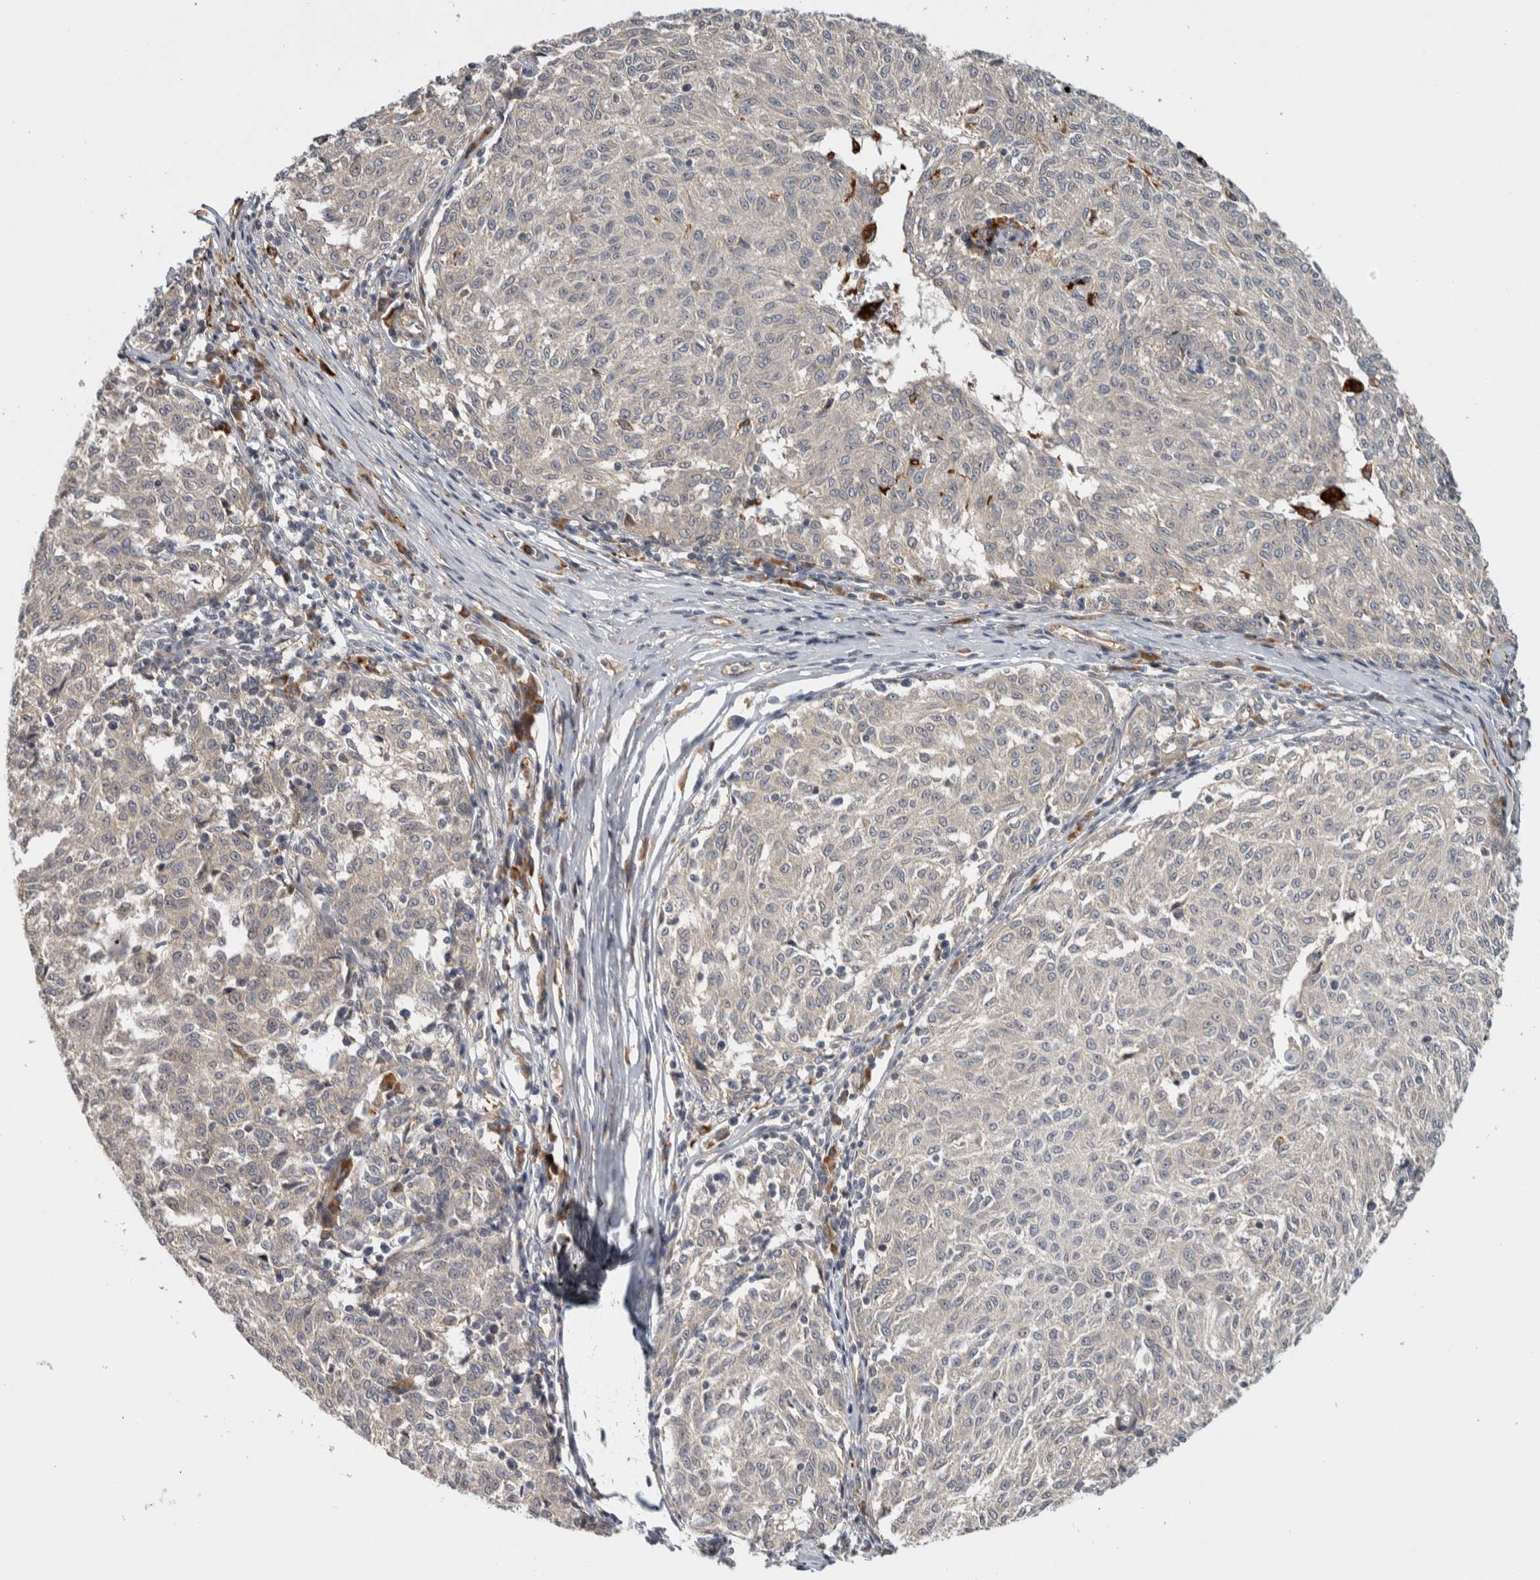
{"staining": {"intensity": "negative", "quantity": "none", "location": "none"}, "tissue": "melanoma", "cell_type": "Tumor cells", "image_type": "cancer", "snomed": [{"axis": "morphology", "description": "Malignant melanoma, NOS"}, {"axis": "topography", "description": "Skin"}], "caption": "Protein analysis of melanoma displays no significant expression in tumor cells.", "gene": "TBC1D31", "patient": {"sex": "female", "age": 72}}